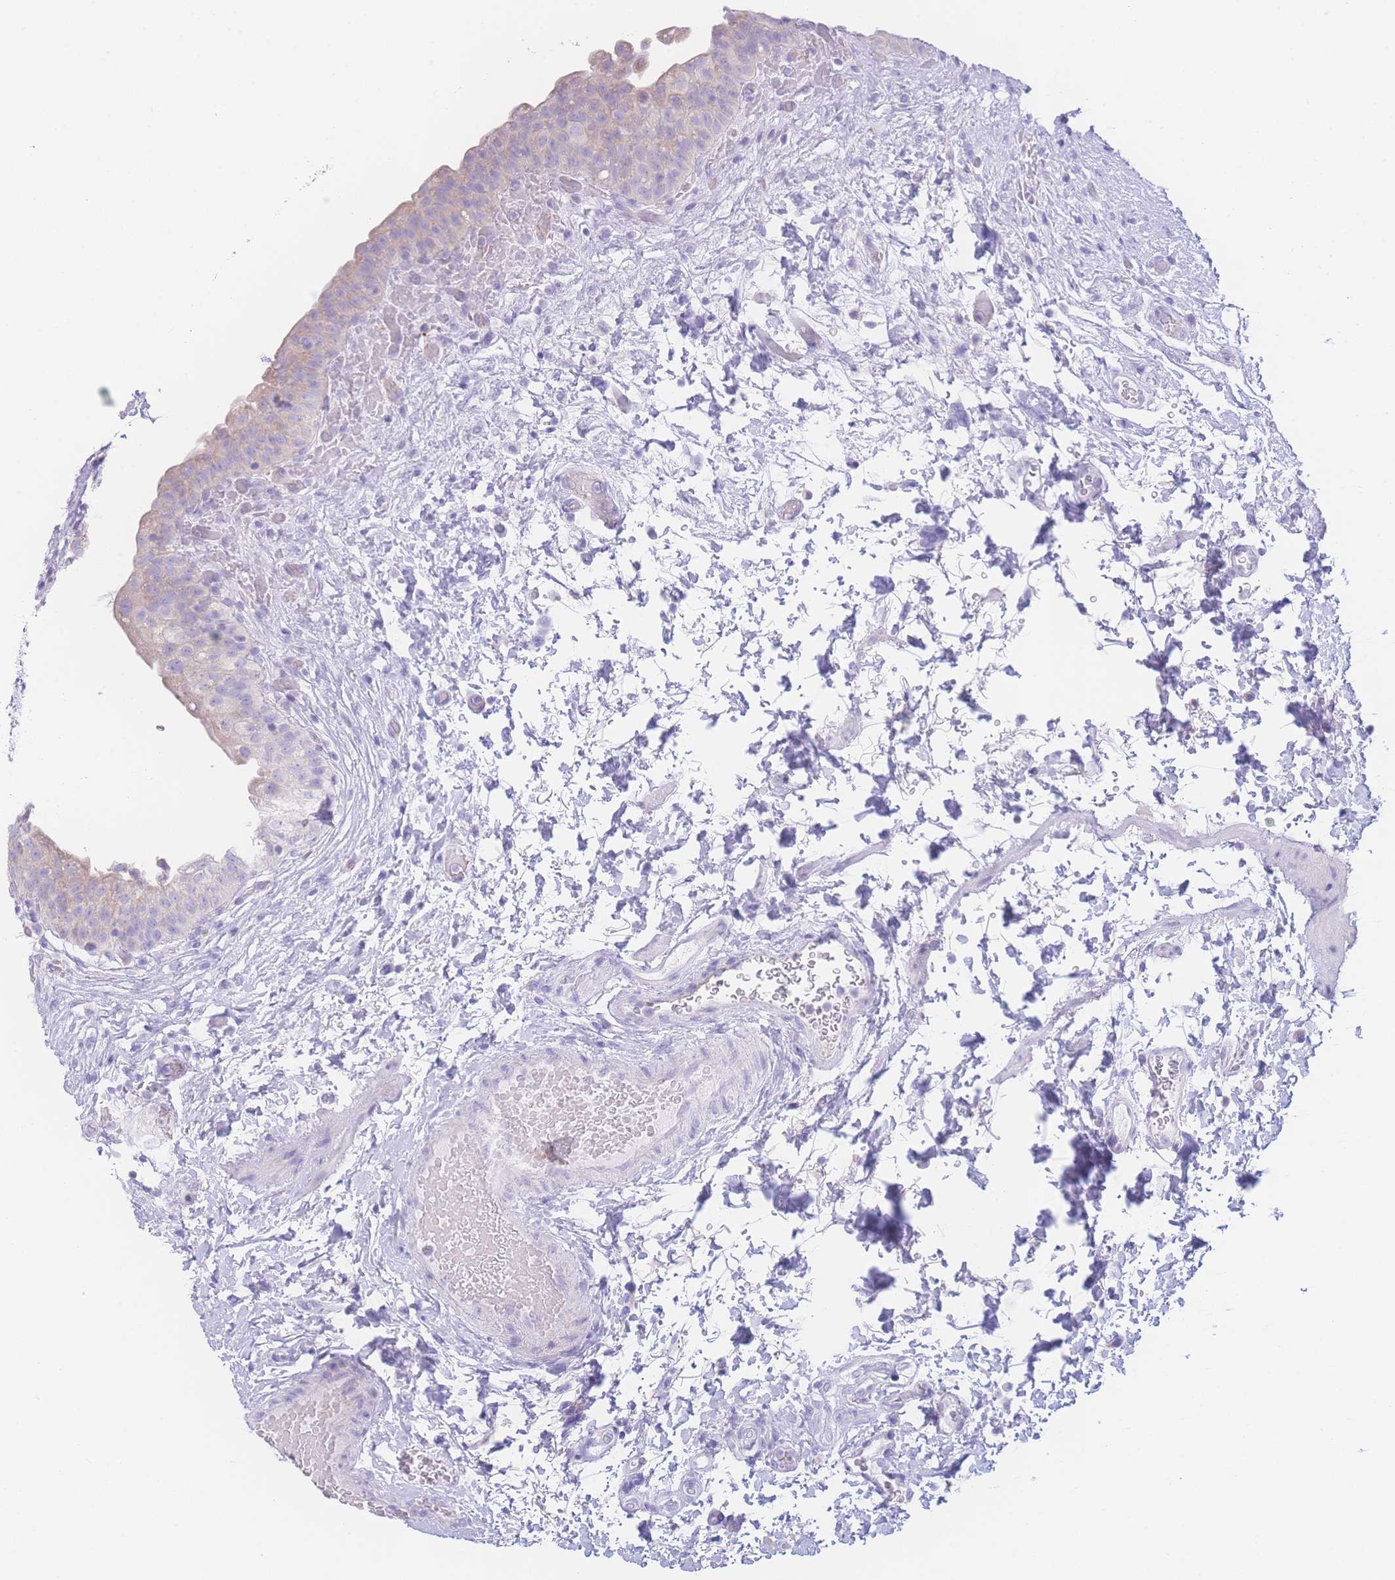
{"staining": {"intensity": "weak", "quantity": "<25%", "location": "cytoplasmic/membranous"}, "tissue": "urinary bladder", "cell_type": "Urothelial cells", "image_type": "normal", "snomed": [{"axis": "morphology", "description": "Normal tissue, NOS"}, {"axis": "topography", "description": "Urinary bladder"}], "caption": "IHC histopathology image of normal urinary bladder: human urinary bladder stained with DAB (3,3'-diaminobenzidine) shows no significant protein staining in urothelial cells. (Immunohistochemistry, brightfield microscopy, high magnification).", "gene": "NBEAL1", "patient": {"sex": "male", "age": 69}}